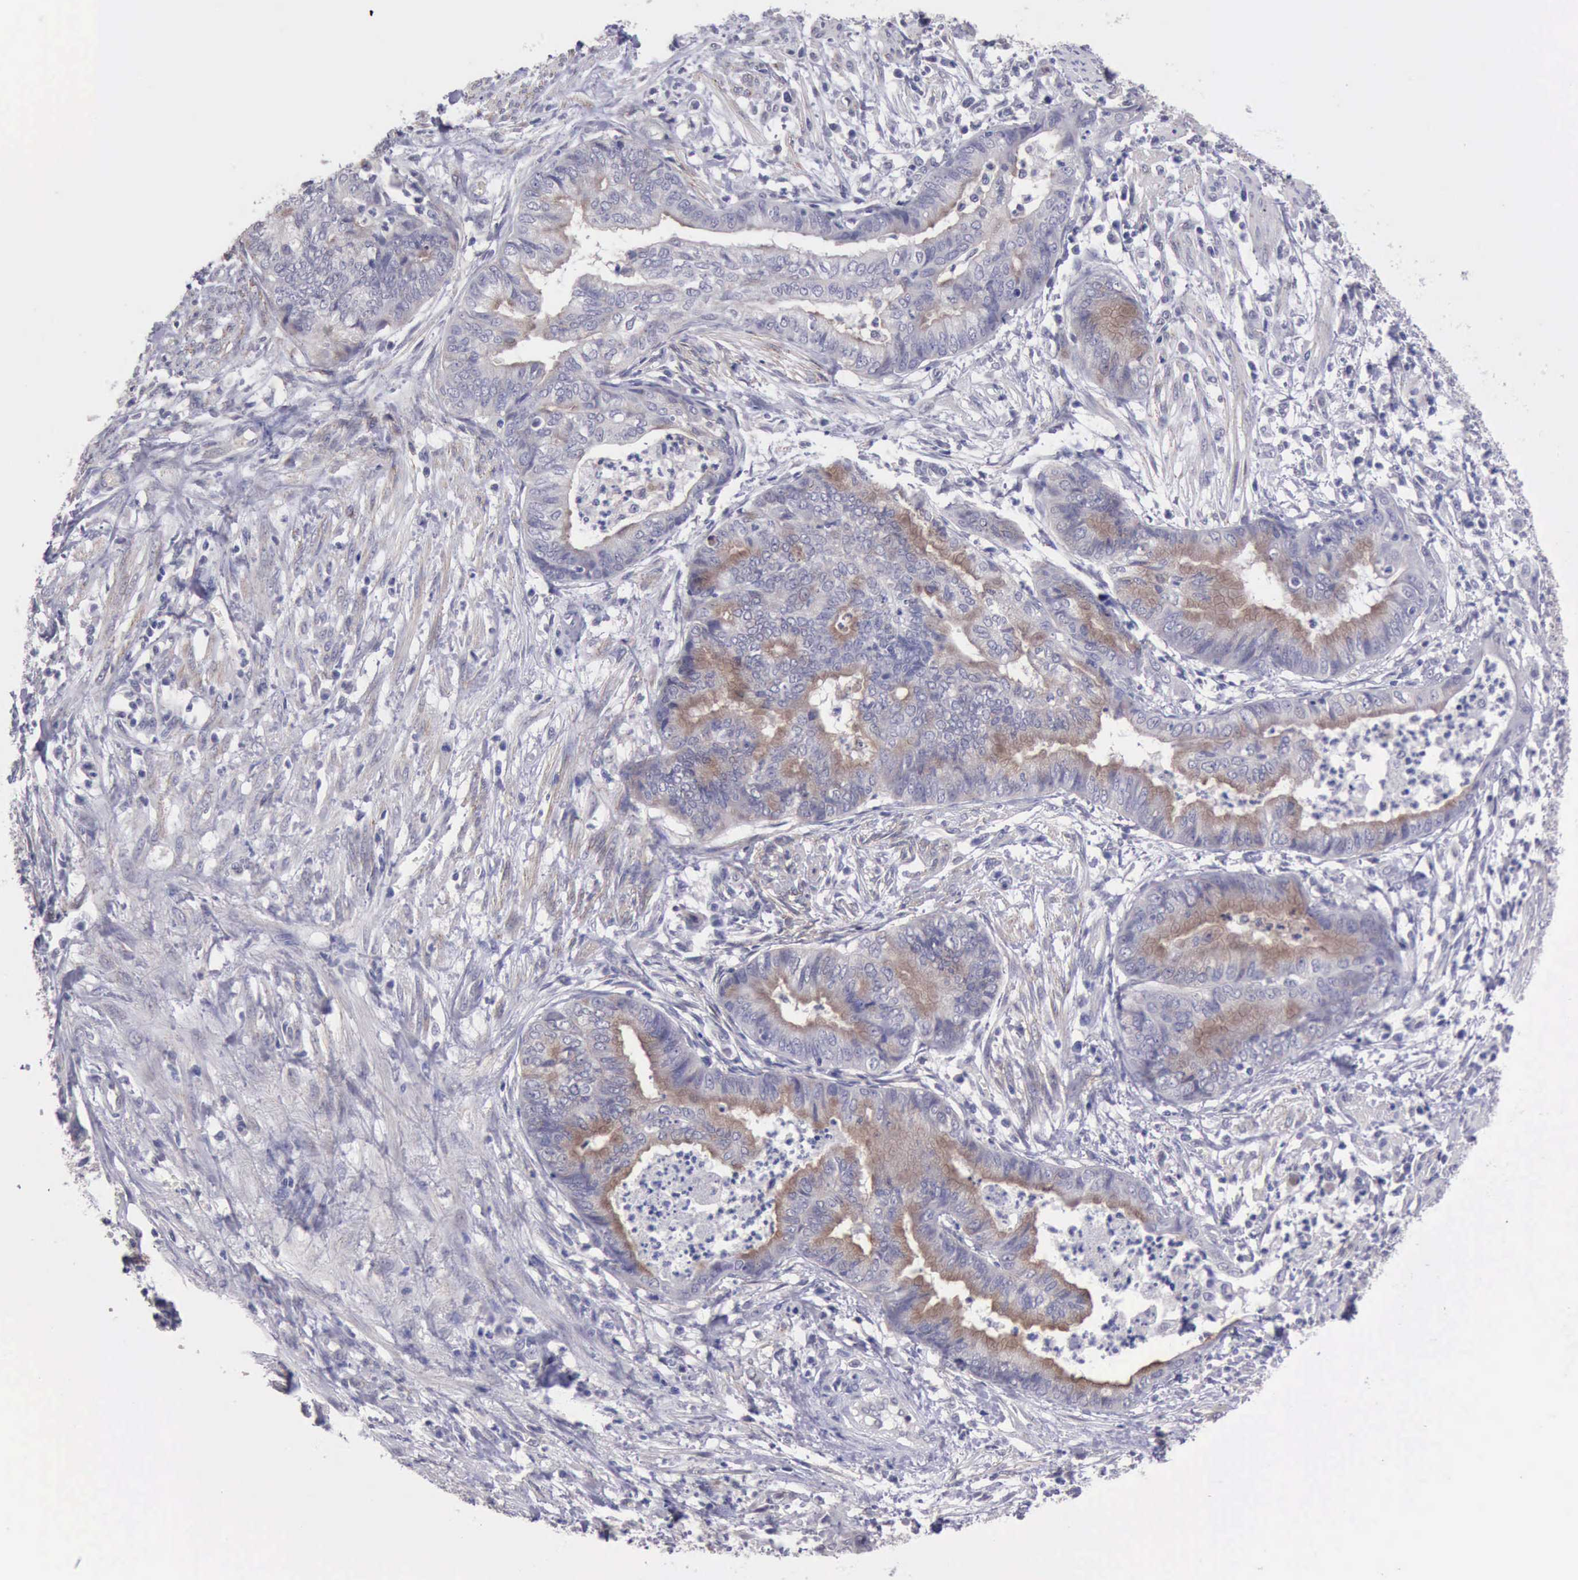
{"staining": {"intensity": "moderate", "quantity": "25%-75%", "location": "cytoplasmic/membranous"}, "tissue": "endometrial cancer", "cell_type": "Tumor cells", "image_type": "cancer", "snomed": [{"axis": "morphology", "description": "Necrosis, NOS"}, {"axis": "morphology", "description": "Adenocarcinoma, NOS"}, {"axis": "topography", "description": "Endometrium"}], "caption": "Protein expression analysis of human endometrial adenocarcinoma reveals moderate cytoplasmic/membranous positivity in about 25%-75% of tumor cells.", "gene": "KCND1", "patient": {"sex": "female", "age": 79}}